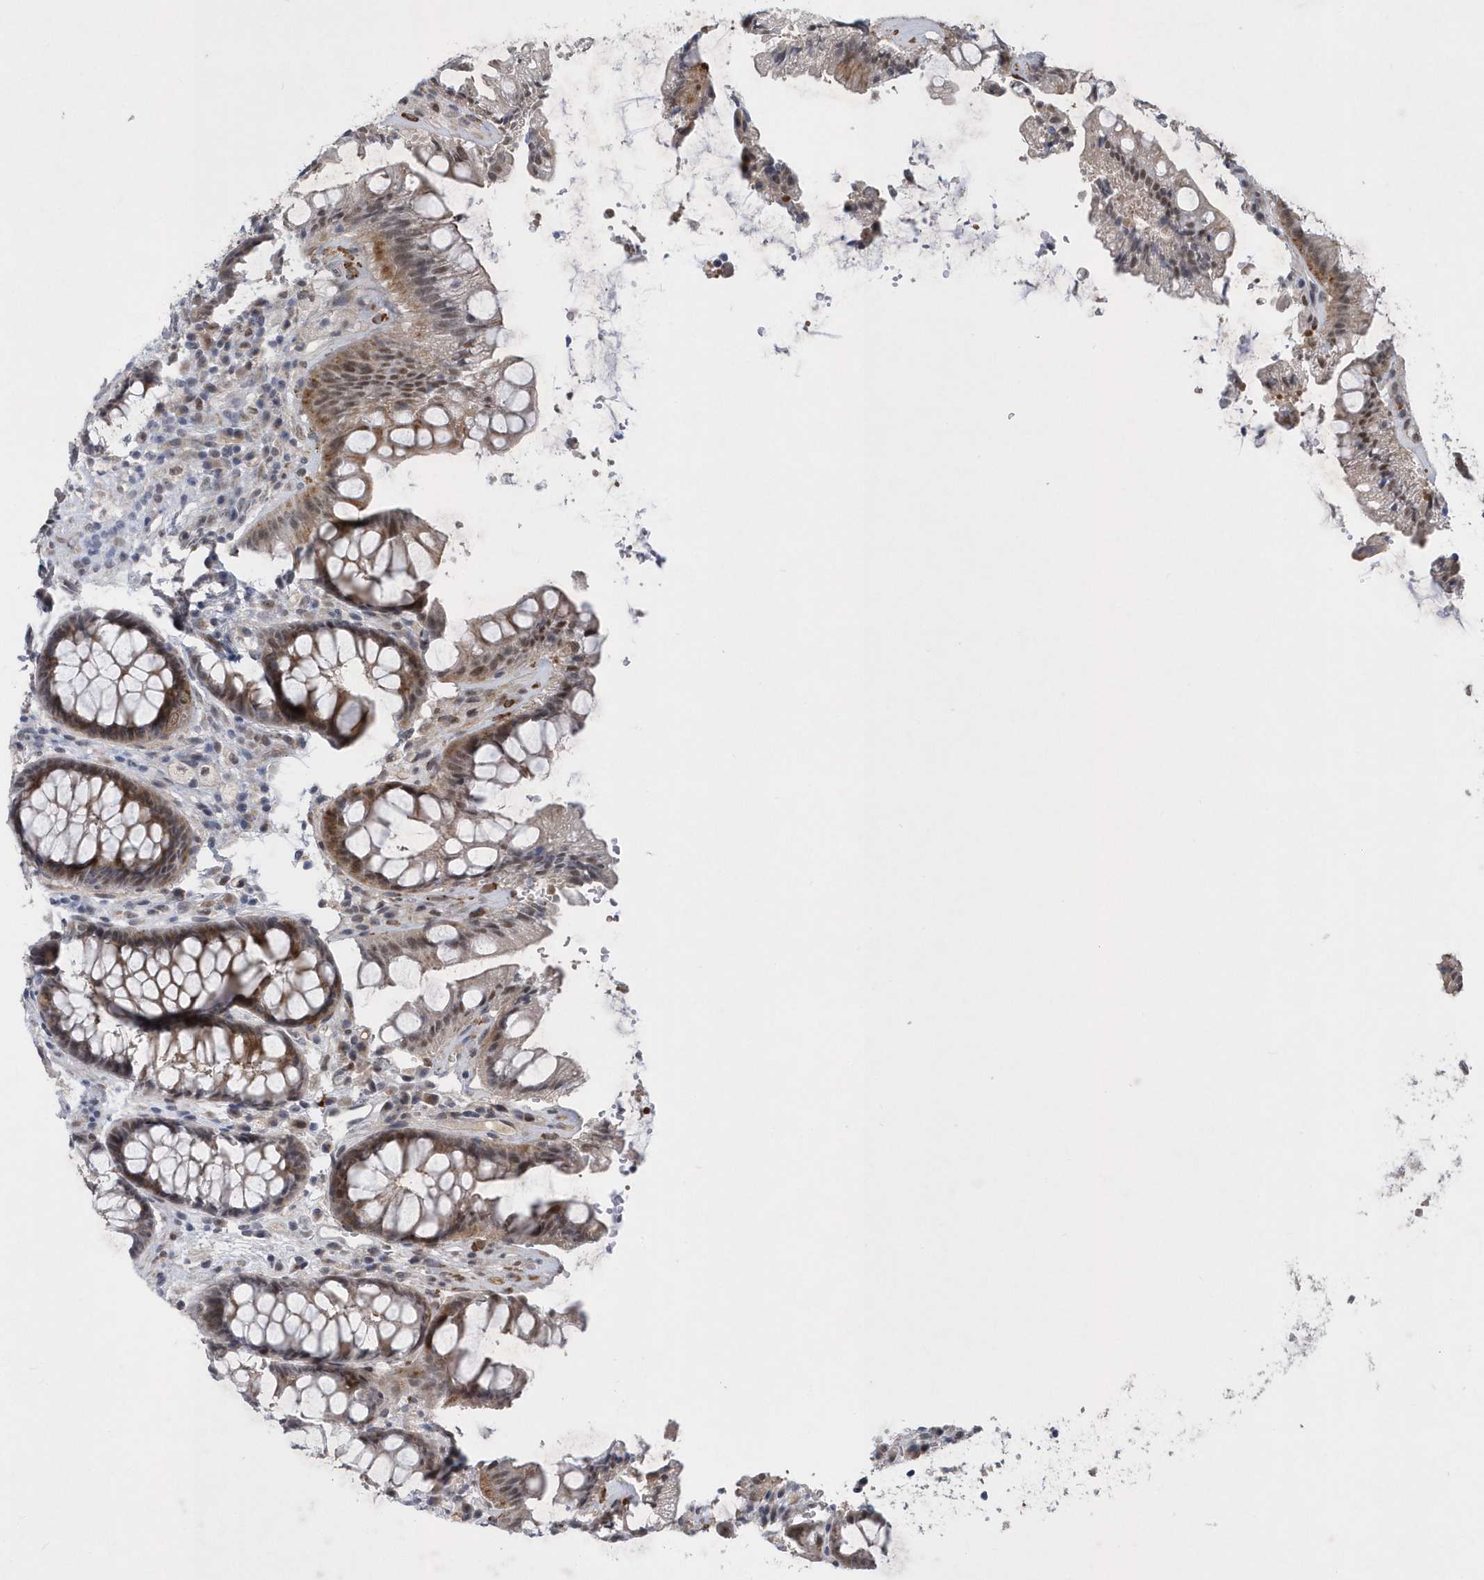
{"staining": {"intensity": "moderate", "quantity": "25%-75%", "location": "cytoplasmic/membranous,nuclear"}, "tissue": "rectum", "cell_type": "Glandular cells", "image_type": "normal", "snomed": [{"axis": "morphology", "description": "Normal tissue, NOS"}, {"axis": "topography", "description": "Rectum"}], "caption": "Glandular cells reveal medium levels of moderate cytoplasmic/membranous,nuclear positivity in about 25%-75% of cells in normal human rectum. Immunohistochemistry stains the protein of interest in brown and the nuclei are stained blue.", "gene": "FAM217A", "patient": {"sex": "female", "age": 46}}